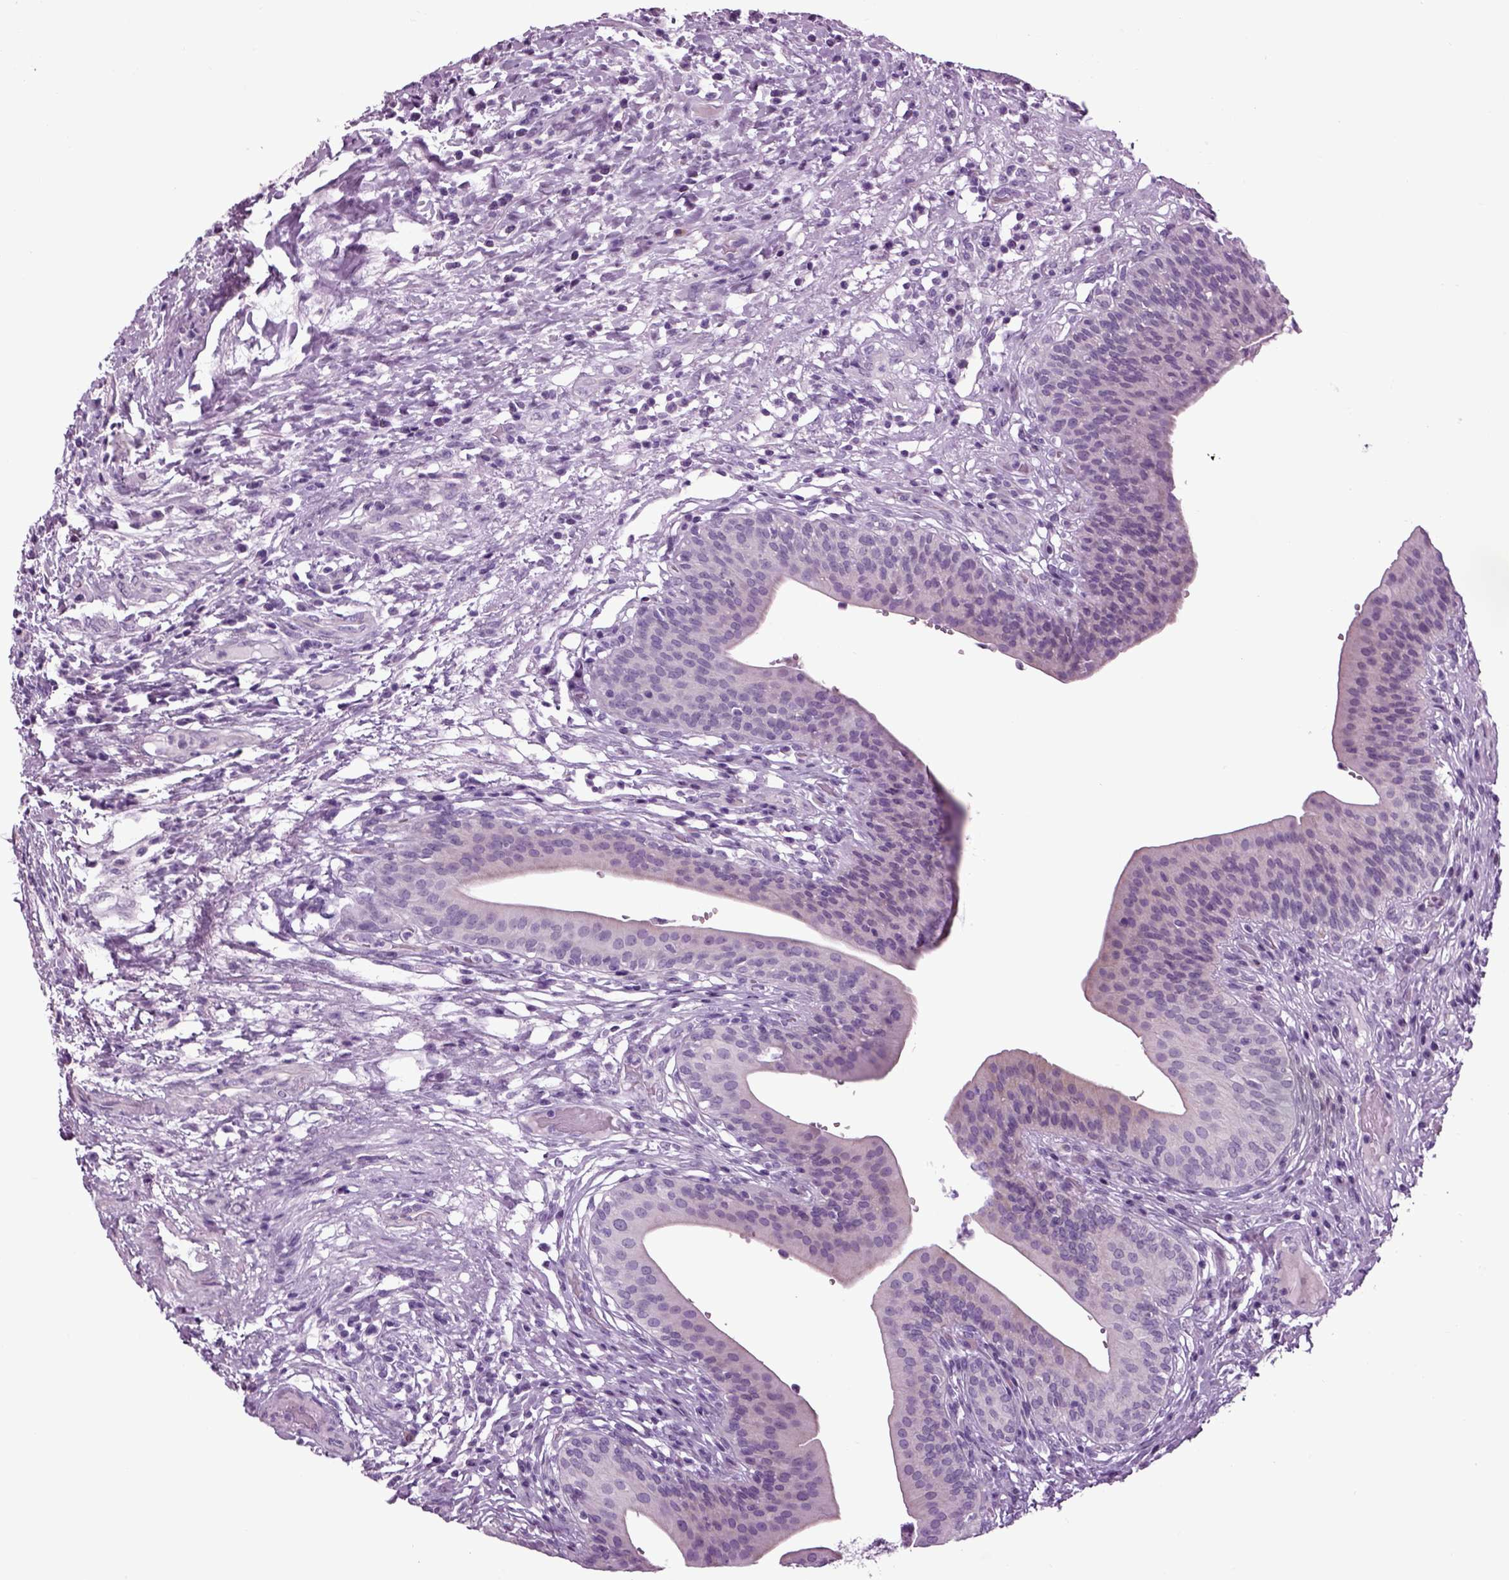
{"staining": {"intensity": "negative", "quantity": "none", "location": "none"}, "tissue": "urinary bladder", "cell_type": "Urothelial cells", "image_type": "normal", "snomed": [{"axis": "morphology", "description": "Normal tissue, NOS"}, {"axis": "topography", "description": "Urinary bladder"}], "caption": "A high-resolution histopathology image shows immunohistochemistry (IHC) staining of benign urinary bladder, which shows no significant positivity in urothelial cells.", "gene": "ARHGAP11A", "patient": {"sex": "male", "age": 66}}